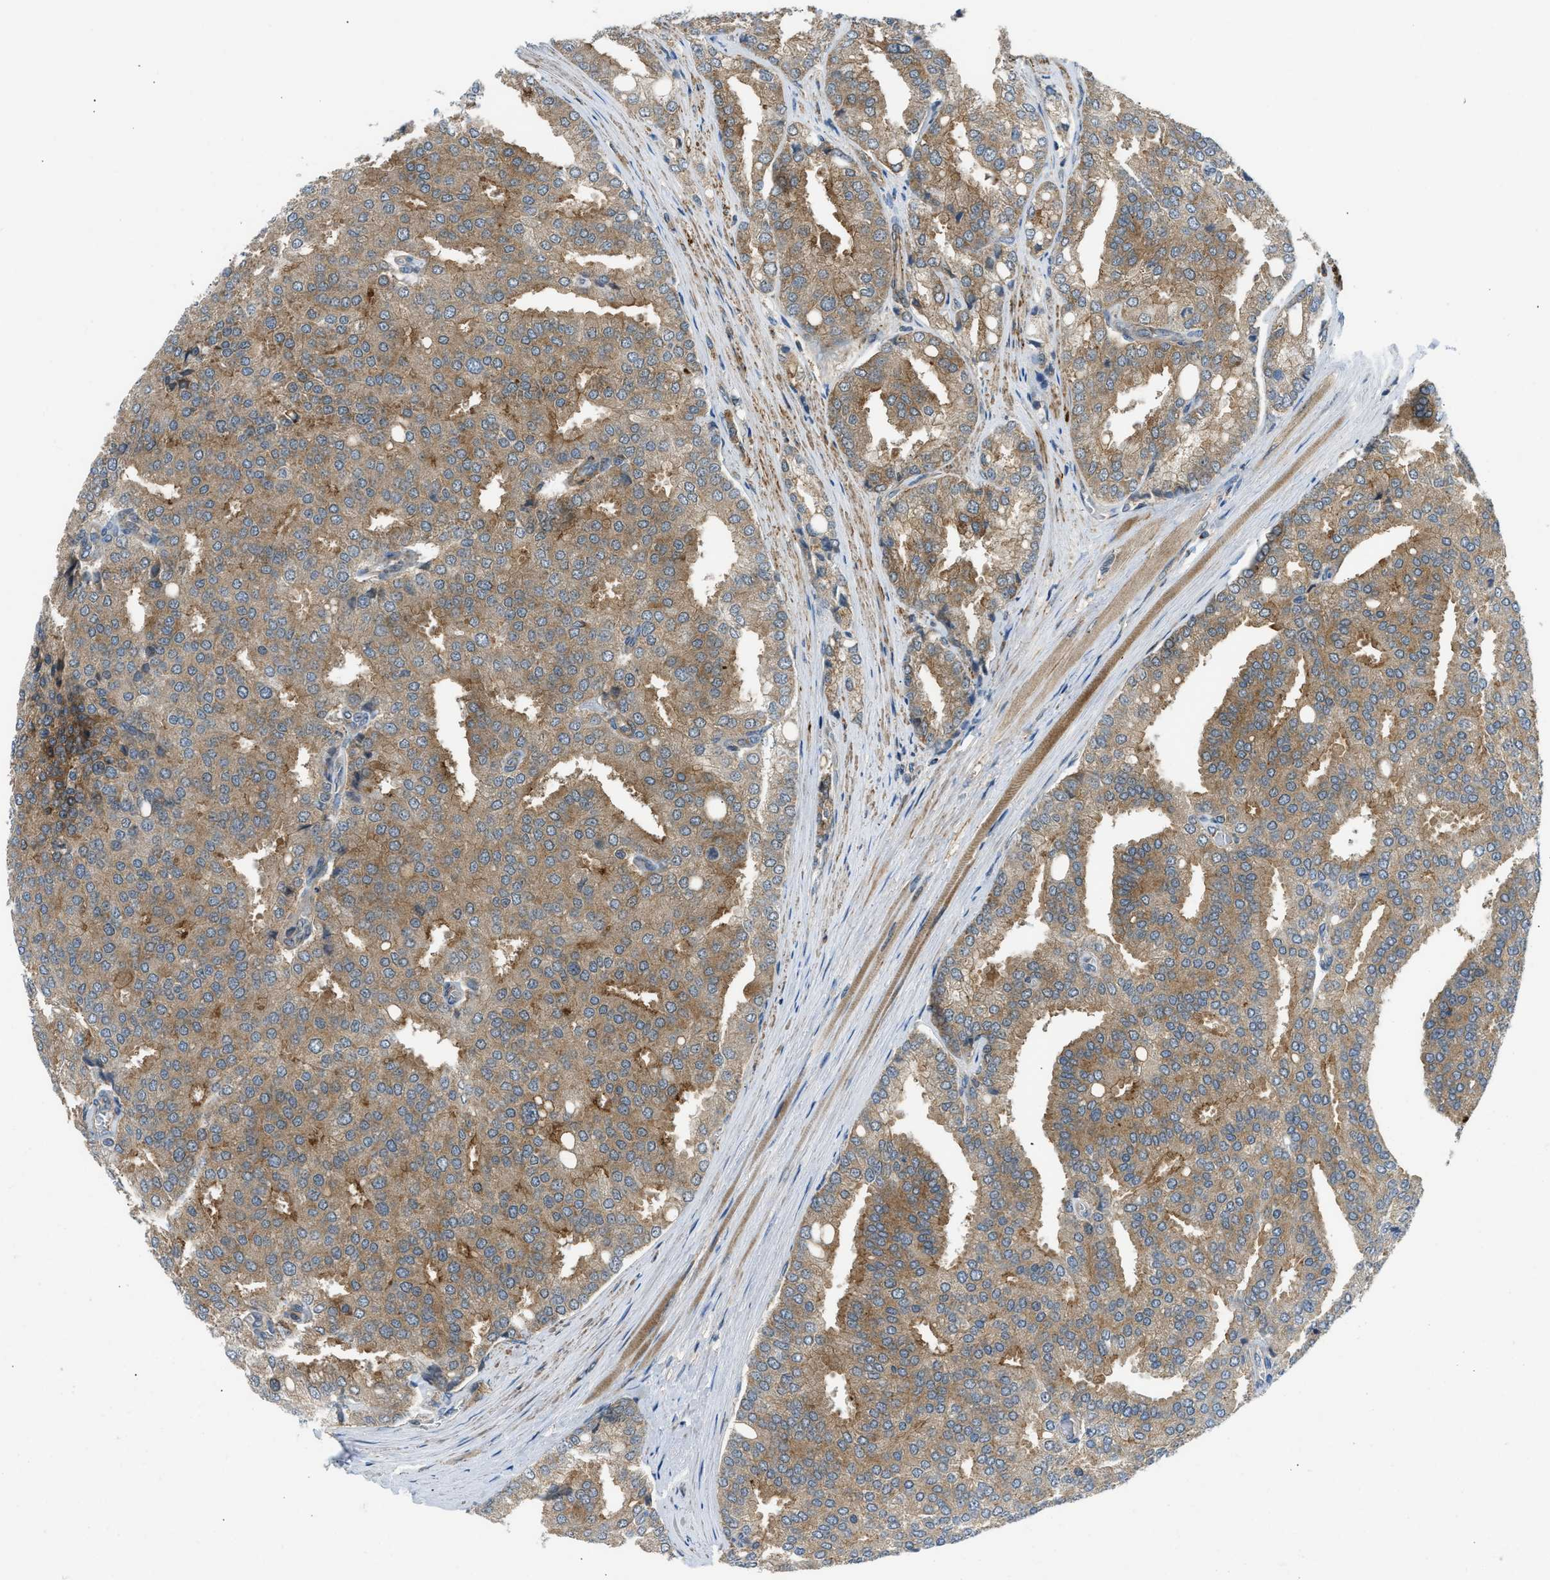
{"staining": {"intensity": "moderate", "quantity": ">75%", "location": "cytoplasmic/membranous"}, "tissue": "prostate cancer", "cell_type": "Tumor cells", "image_type": "cancer", "snomed": [{"axis": "morphology", "description": "Adenocarcinoma, High grade"}, {"axis": "topography", "description": "Prostate"}], "caption": "Immunohistochemistry of prostate adenocarcinoma (high-grade) demonstrates medium levels of moderate cytoplasmic/membranous staining in approximately >75% of tumor cells.", "gene": "SESN2", "patient": {"sex": "male", "age": 50}}